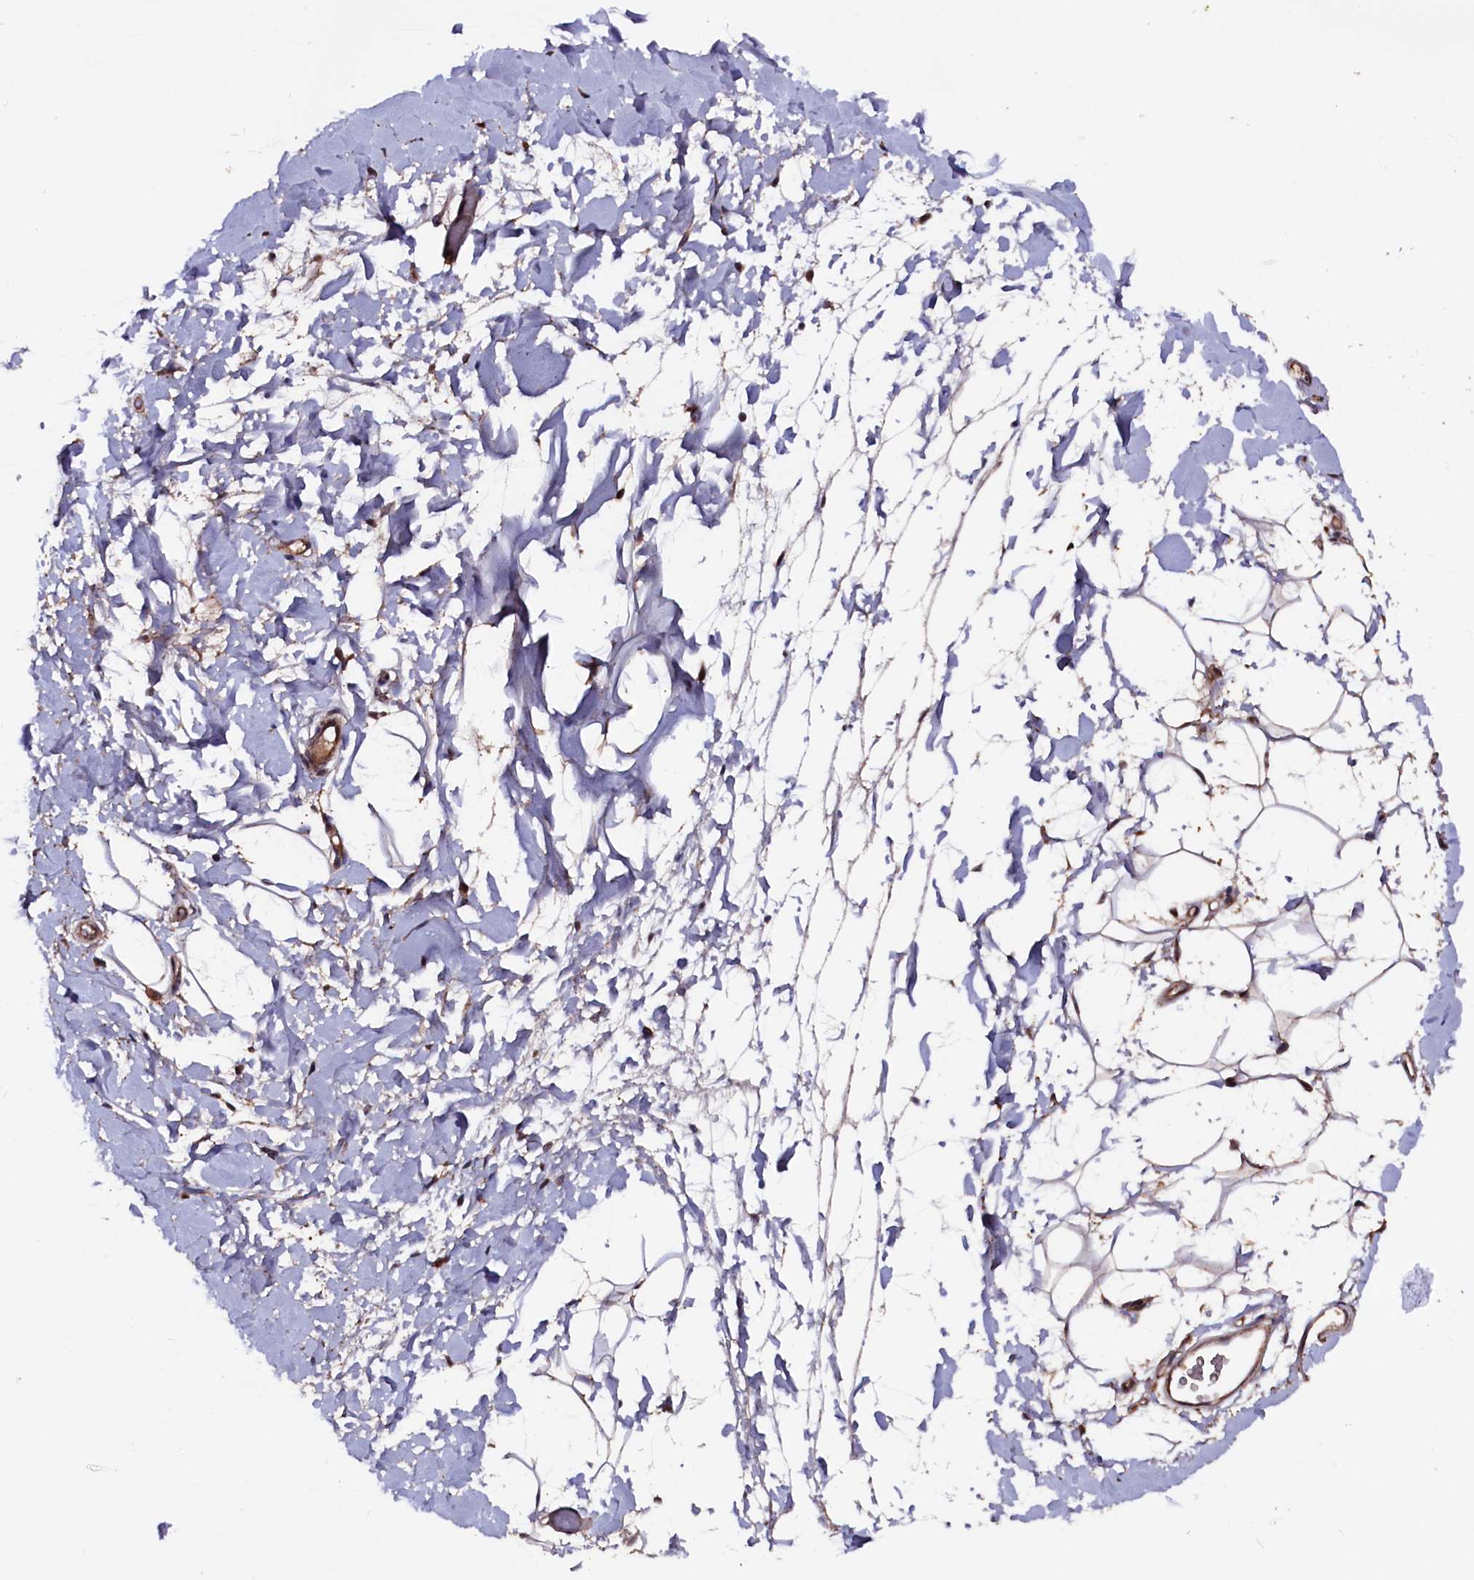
{"staining": {"intensity": "moderate", "quantity": ">75%", "location": "cytoplasmic/membranous"}, "tissue": "adipose tissue", "cell_type": "Adipocytes", "image_type": "normal", "snomed": [{"axis": "morphology", "description": "Normal tissue, NOS"}, {"axis": "topography", "description": "Breast"}], "caption": "The immunohistochemical stain labels moderate cytoplasmic/membranous positivity in adipocytes of benign adipose tissue.", "gene": "MYO1H", "patient": {"sex": "female", "age": 26}}